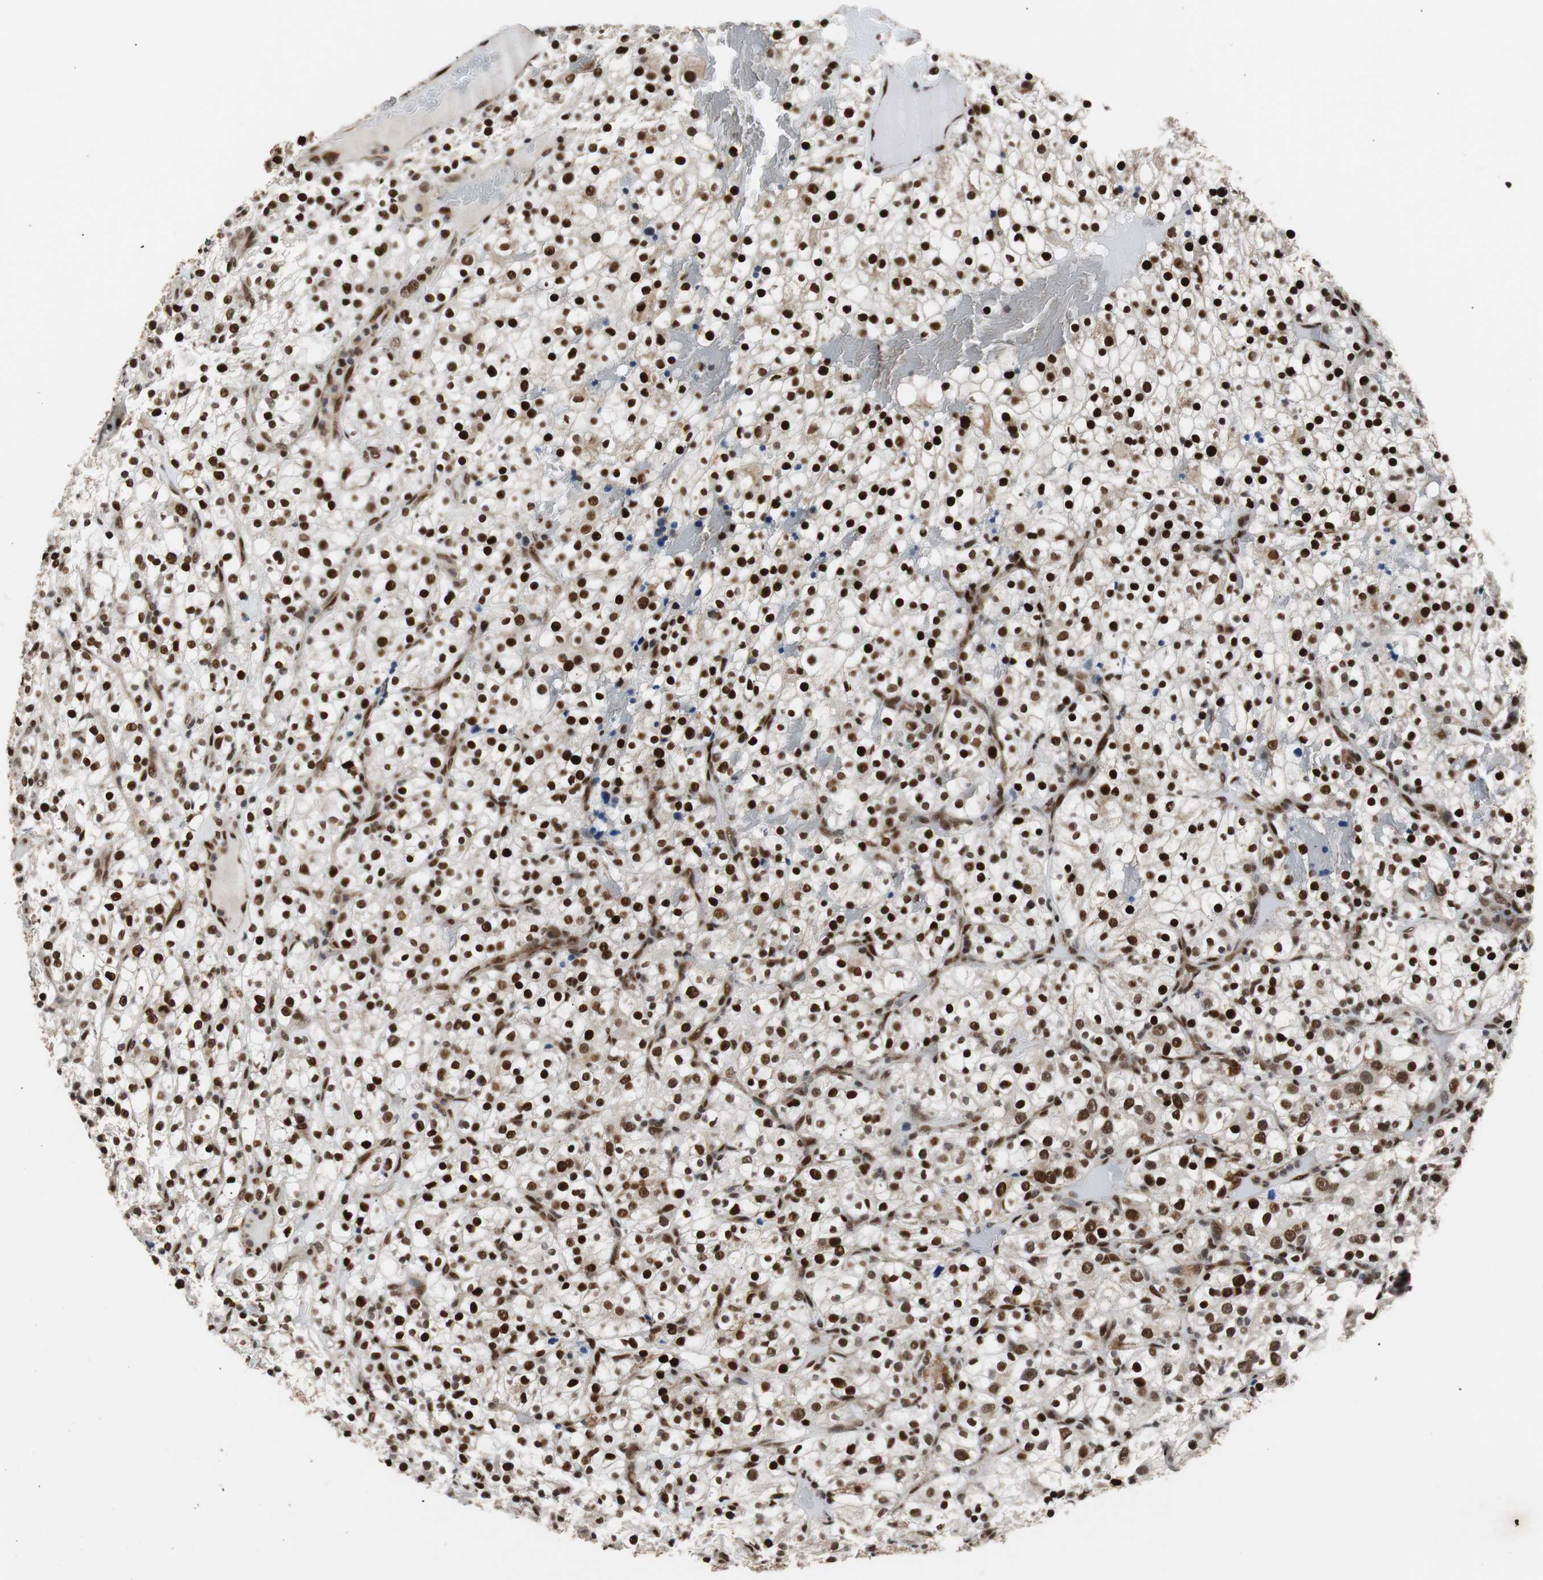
{"staining": {"intensity": "strong", "quantity": ">75%", "location": "nuclear"}, "tissue": "renal cancer", "cell_type": "Tumor cells", "image_type": "cancer", "snomed": [{"axis": "morphology", "description": "Normal tissue, NOS"}, {"axis": "morphology", "description": "Adenocarcinoma, NOS"}, {"axis": "topography", "description": "Kidney"}], "caption": "Immunohistochemical staining of renal cancer displays strong nuclear protein positivity in approximately >75% of tumor cells.", "gene": "NBL1", "patient": {"sex": "female", "age": 72}}